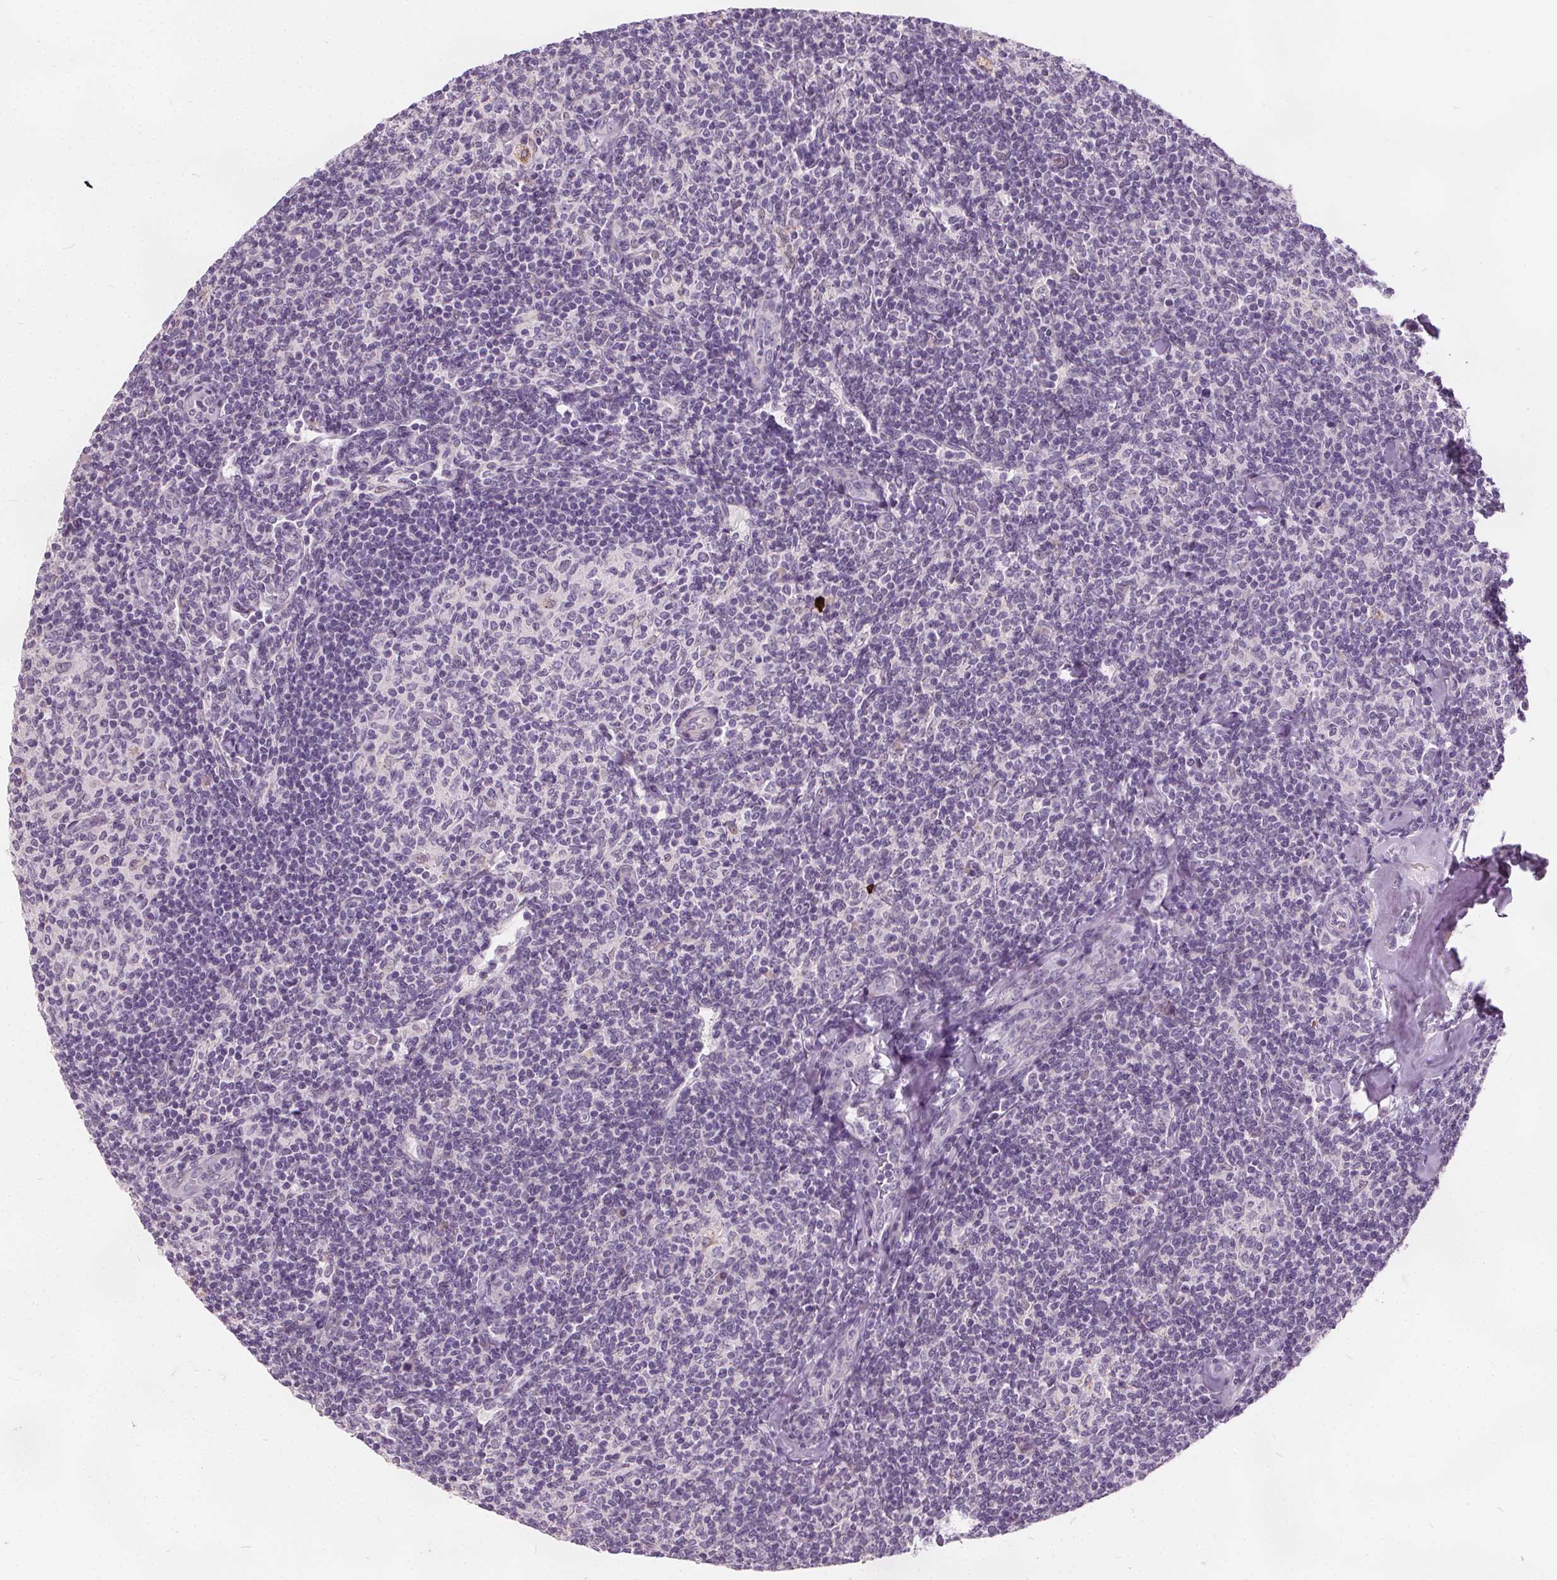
{"staining": {"intensity": "negative", "quantity": "none", "location": "none"}, "tissue": "lymphoma", "cell_type": "Tumor cells", "image_type": "cancer", "snomed": [{"axis": "morphology", "description": "Malignant lymphoma, non-Hodgkin's type, Low grade"}, {"axis": "topography", "description": "Lymph node"}], "caption": "There is no significant staining in tumor cells of lymphoma. (DAB (3,3'-diaminobenzidine) immunohistochemistry, high magnification).", "gene": "ACOX2", "patient": {"sex": "female", "age": 56}}